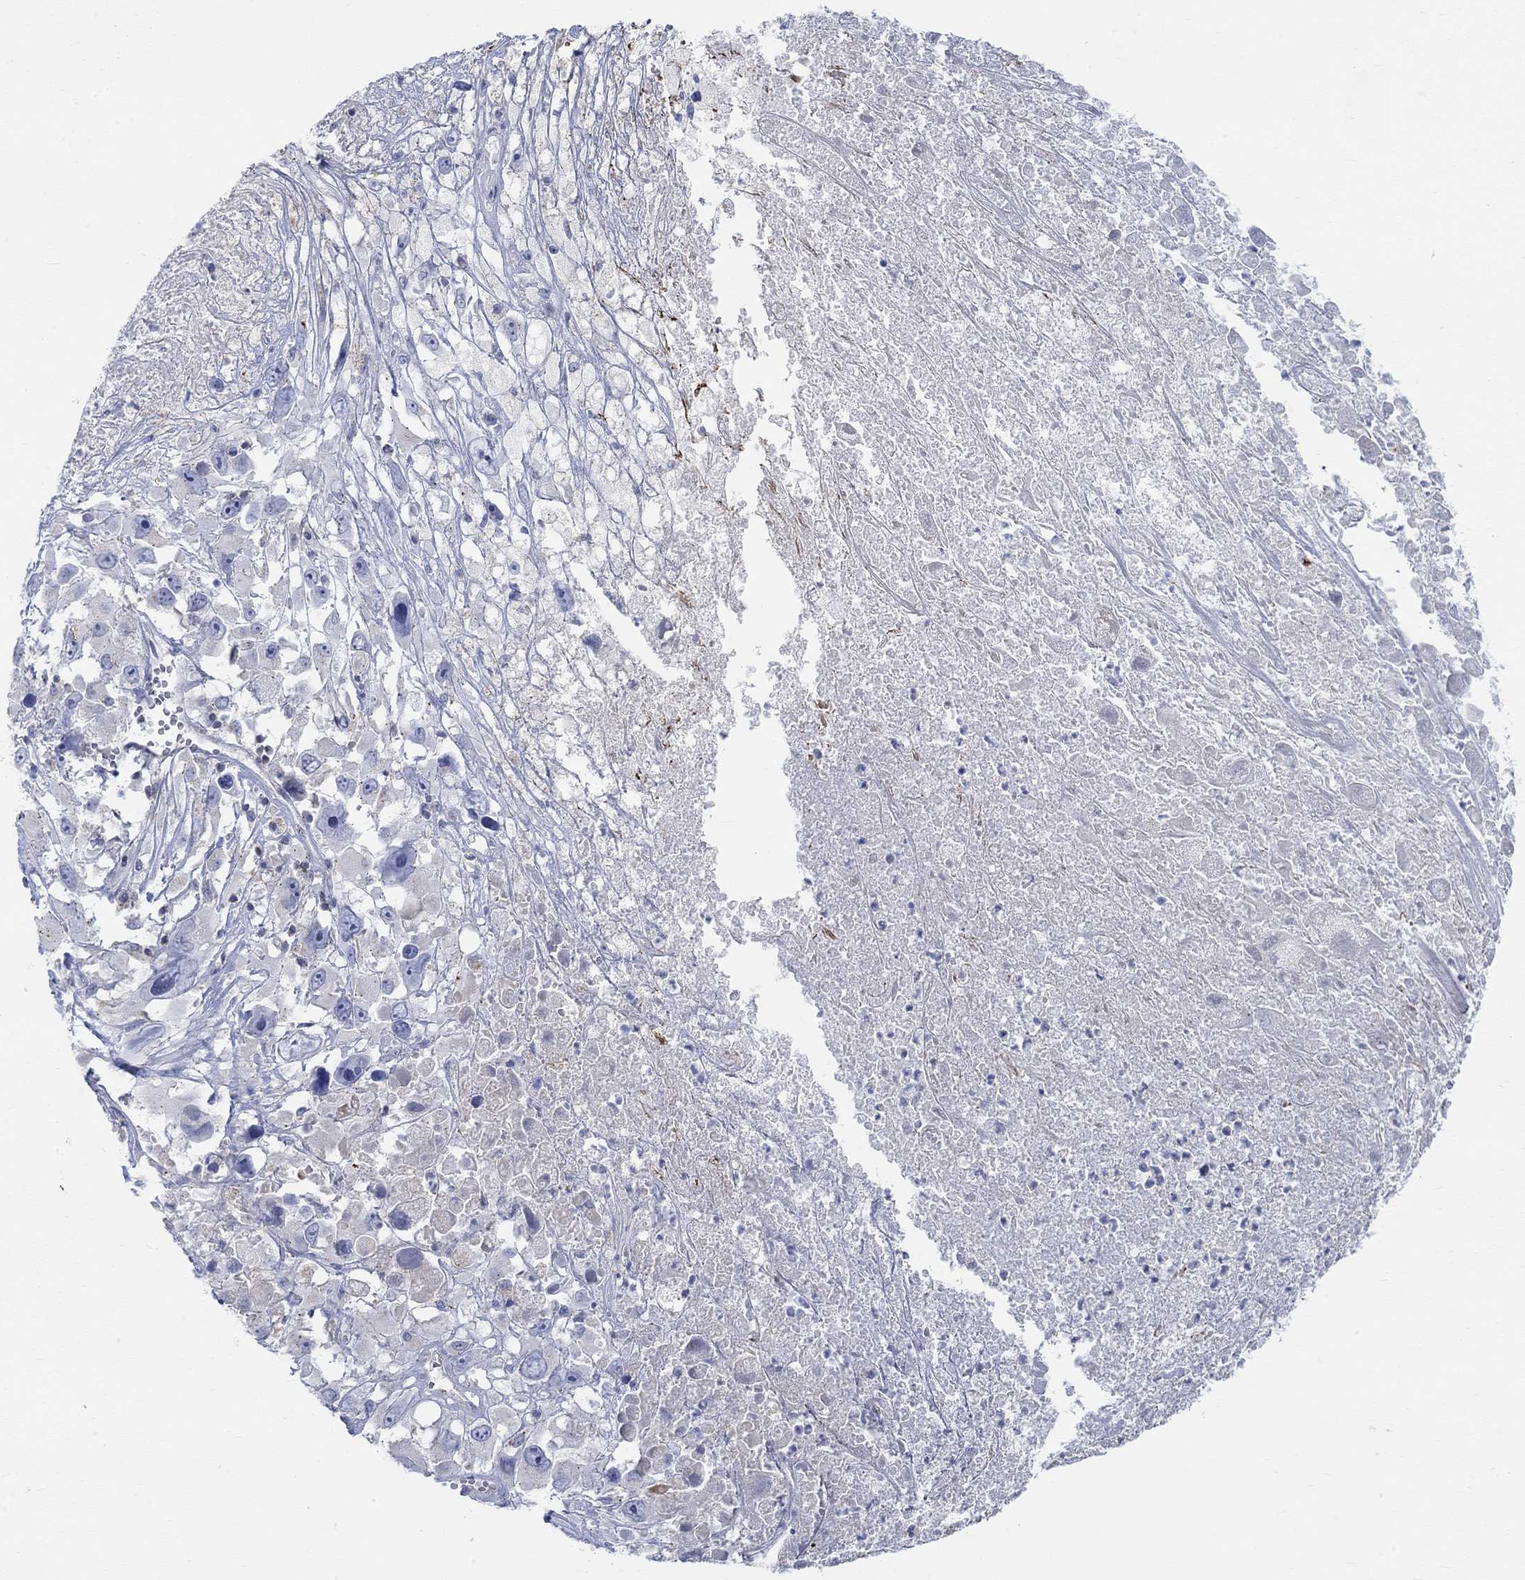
{"staining": {"intensity": "negative", "quantity": "none", "location": "none"}, "tissue": "melanoma", "cell_type": "Tumor cells", "image_type": "cancer", "snomed": [{"axis": "morphology", "description": "Malignant melanoma, Metastatic site"}, {"axis": "topography", "description": "Lymph node"}], "caption": "The photomicrograph demonstrates no significant staining in tumor cells of melanoma.", "gene": "NAV3", "patient": {"sex": "male", "age": 50}}